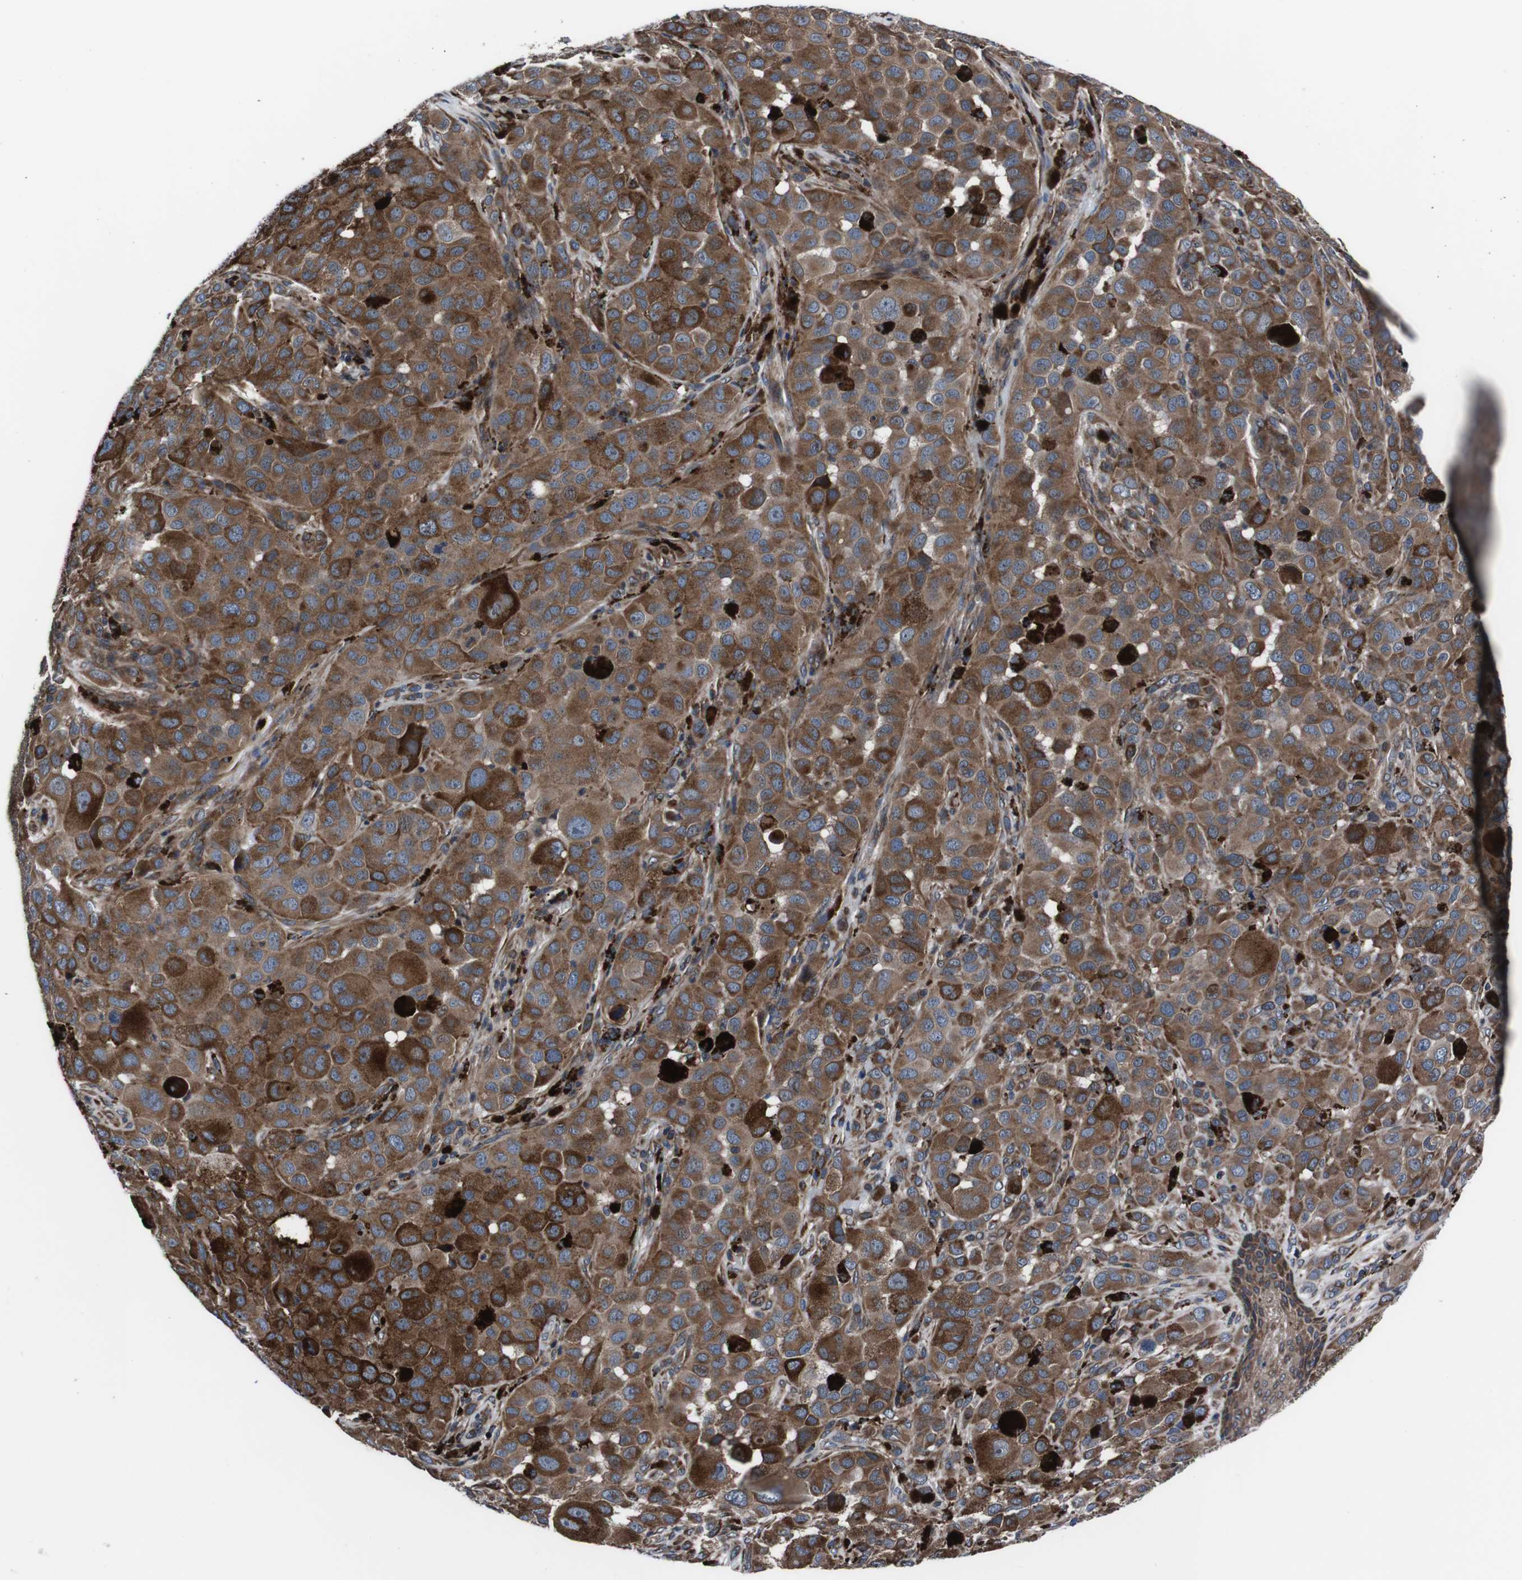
{"staining": {"intensity": "strong", "quantity": ">75%", "location": "cytoplasmic/membranous"}, "tissue": "melanoma", "cell_type": "Tumor cells", "image_type": "cancer", "snomed": [{"axis": "morphology", "description": "Malignant melanoma, NOS"}, {"axis": "topography", "description": "Skin"}], "caption": "Human malignant melanoma stained with a brown dye demonstrates strong cytoplasmic/membranous positive staining in about >75% of tumor cells.", "gene": "EIF4A2", "patient": {"sex": "male", "age": 96}}